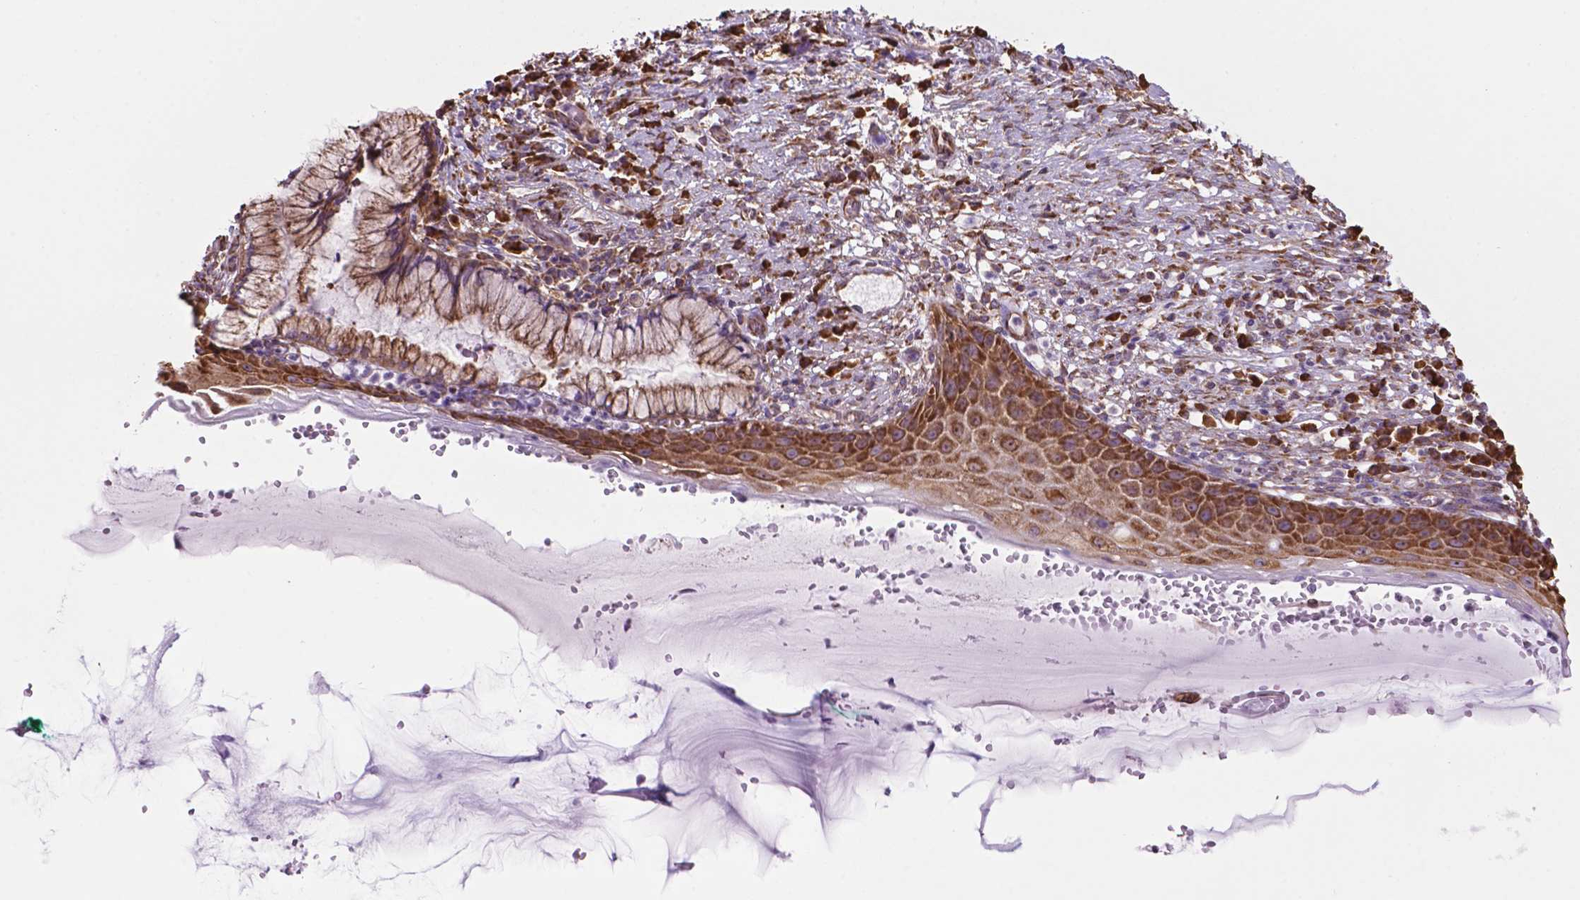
{"staining": {"intensity": "moderate", "quantity": ">75%", "location": "cytoplasmic/membranous"}, "tissue": "cervix", "cell_type": "Glandular cells", "image_type": "normal", "snomed": [{"axis": "morphology", "description": "Normal tissue, NOS"}, {"axis": "topography", "description": "Cervix"}], "caption": "Glandular cells display medium levels of moderate cytoplasmic/membranous expression in approximately >75% of cells in normal human cervix.", "gene": "RPL29", "patient": {"sex": "female", "age": 37}}